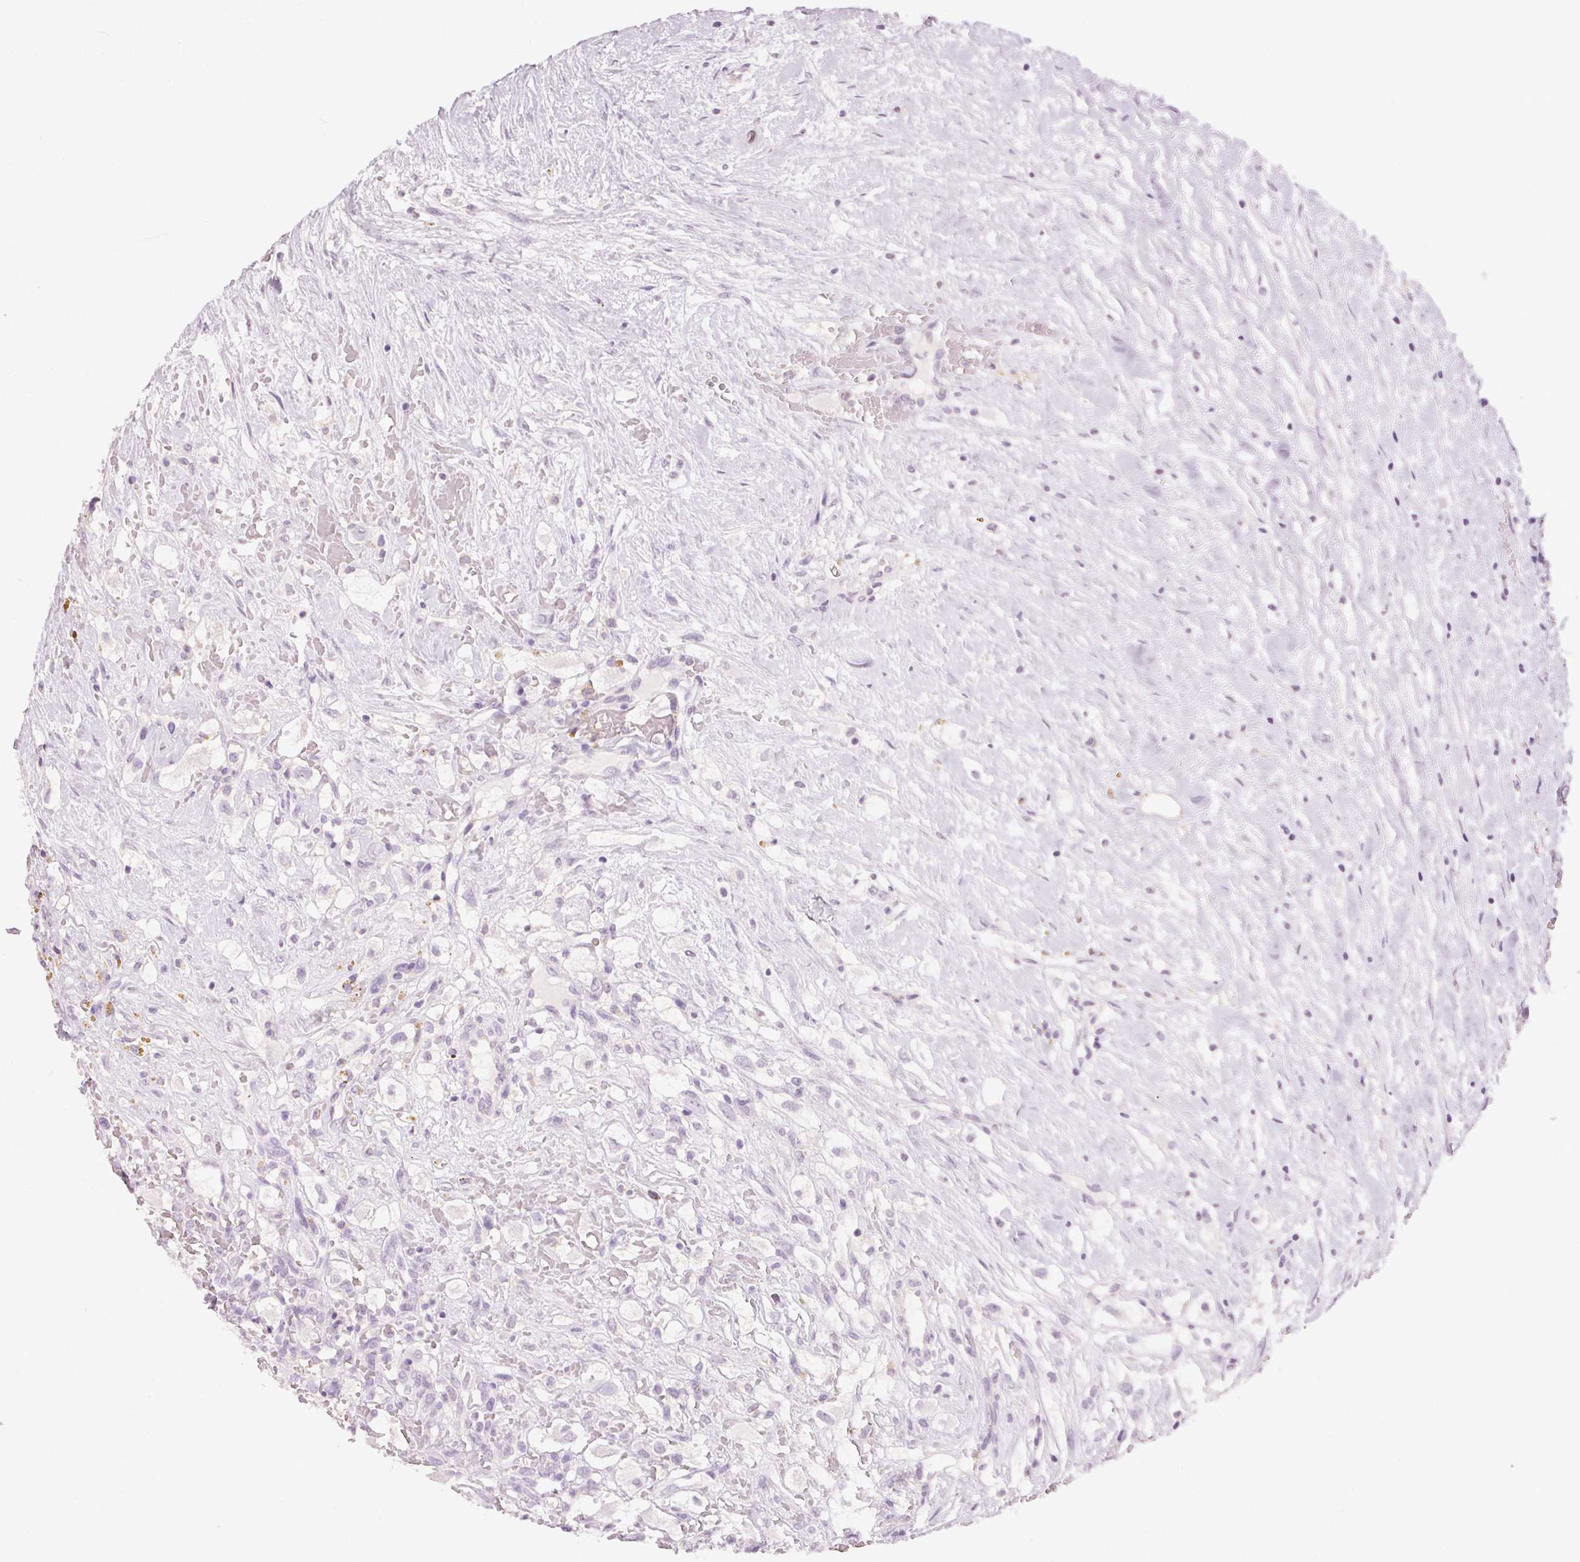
{"staining": {"intensity": "negative", "quantity": "none", "location": "none"}, "tissue": "renal cancer", "cell_type": "Tumor cells", "image_type": "cancer", "snomed": [{"axis": "morphology", "description": "Adenocarcinoma, NOS"}, {"axis": "topography", "description": "Kidney"}], "caption": "Immunohistochemistry image of adenocarcinoma (renal) stained for a protein (brown), which exhibits no positivity in tumor cells.", "gene": "CLTRN", "patient": {"sex": "male", "age": 59}}